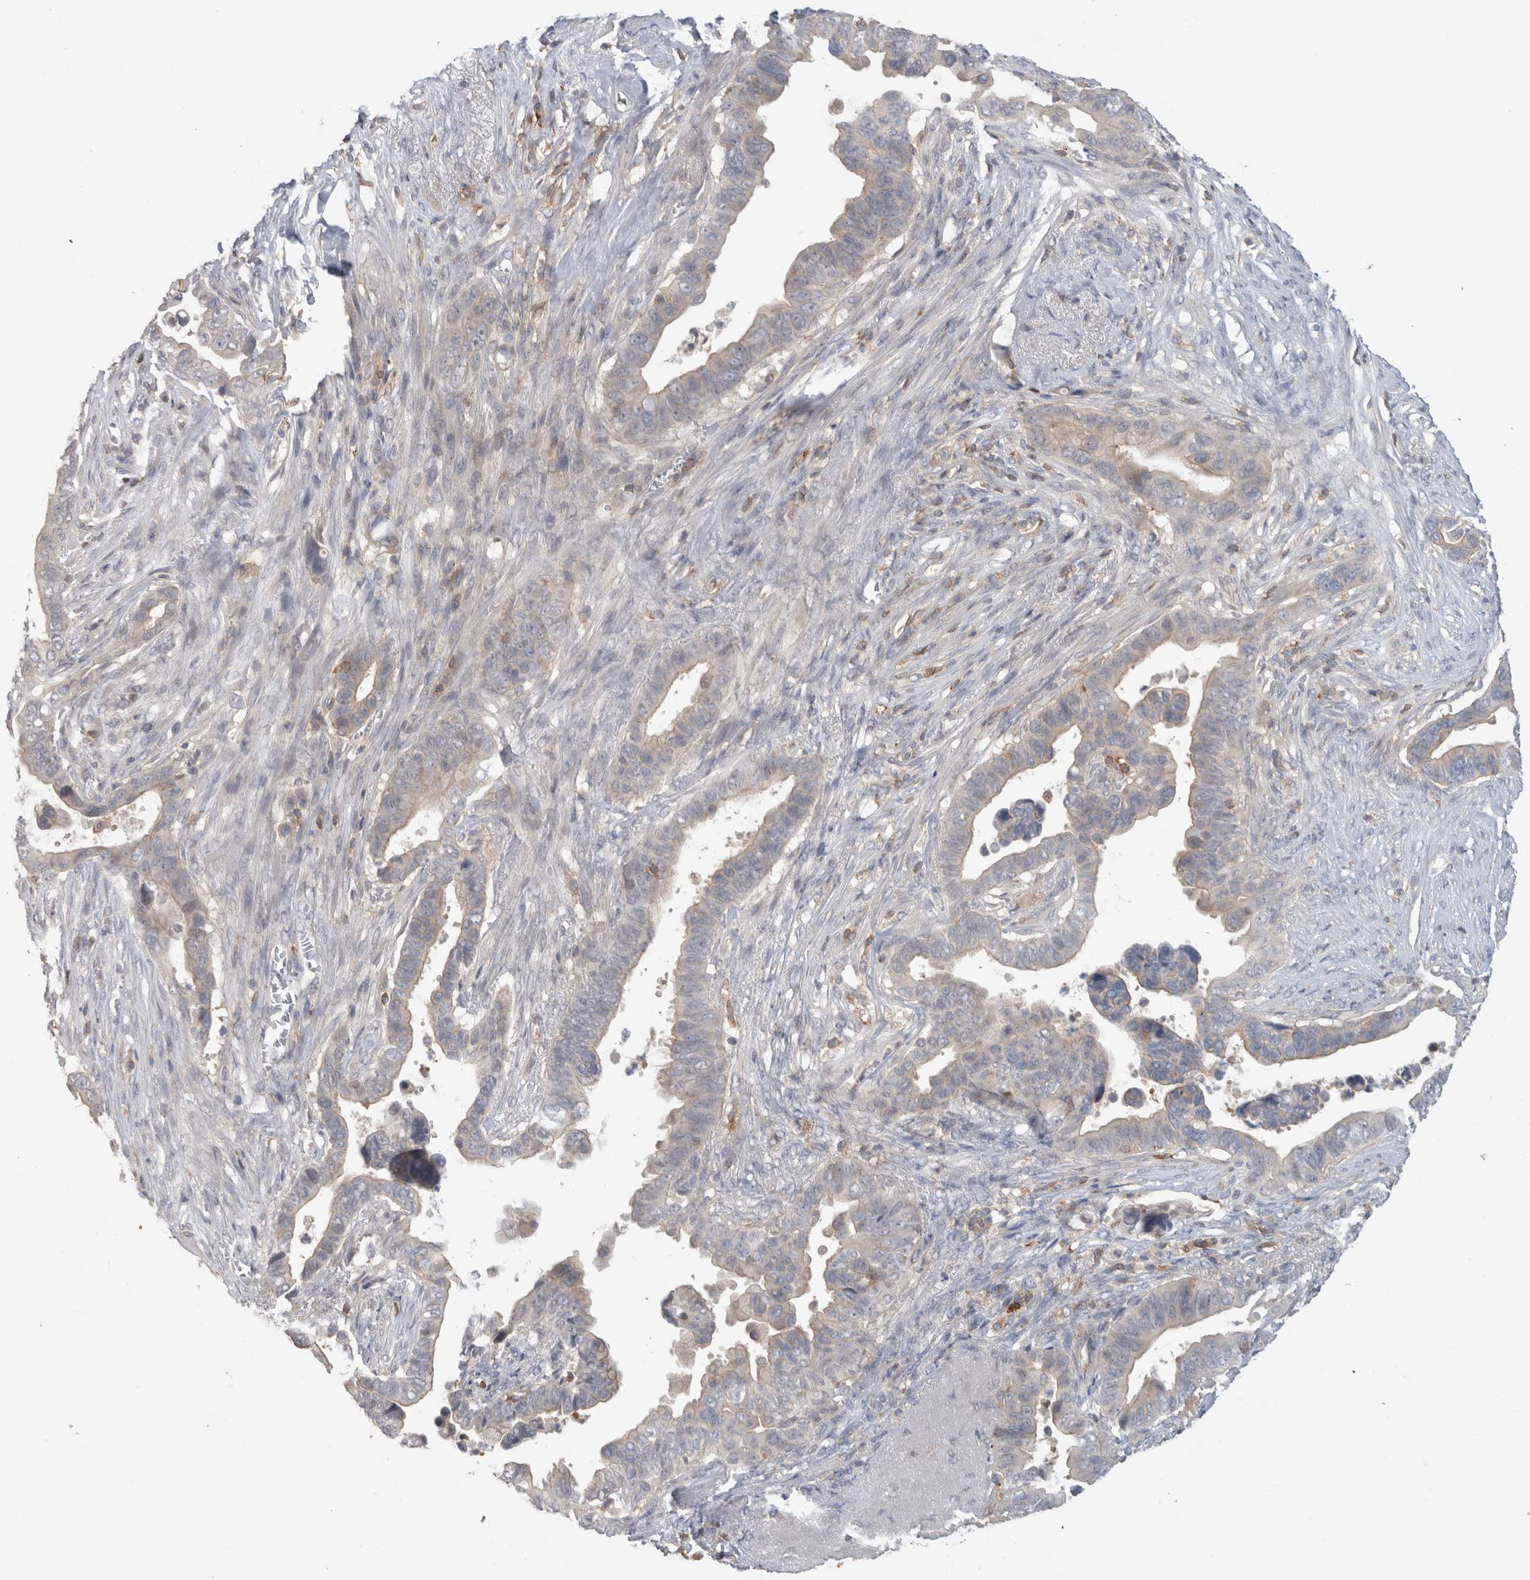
{"staining": {"intensity": "negative", "quantity": "none", "location": "none"}, "tissue": "pancreatic cancer", "cell_type": "Tumor cells", "image_type": "cancer", "snomed": [{"axis": "morphology", "description": "Adenocarcinoma, NOS"}, {"axis": "topography", "description": "Pancreas"}], "caption": "Protein analysis of adenocarcinoma (pancreatic) demonstrates no significant expression in tumor cells.", "gene": "GFRA2", "patient": {"sex": "female", "age": 72}}